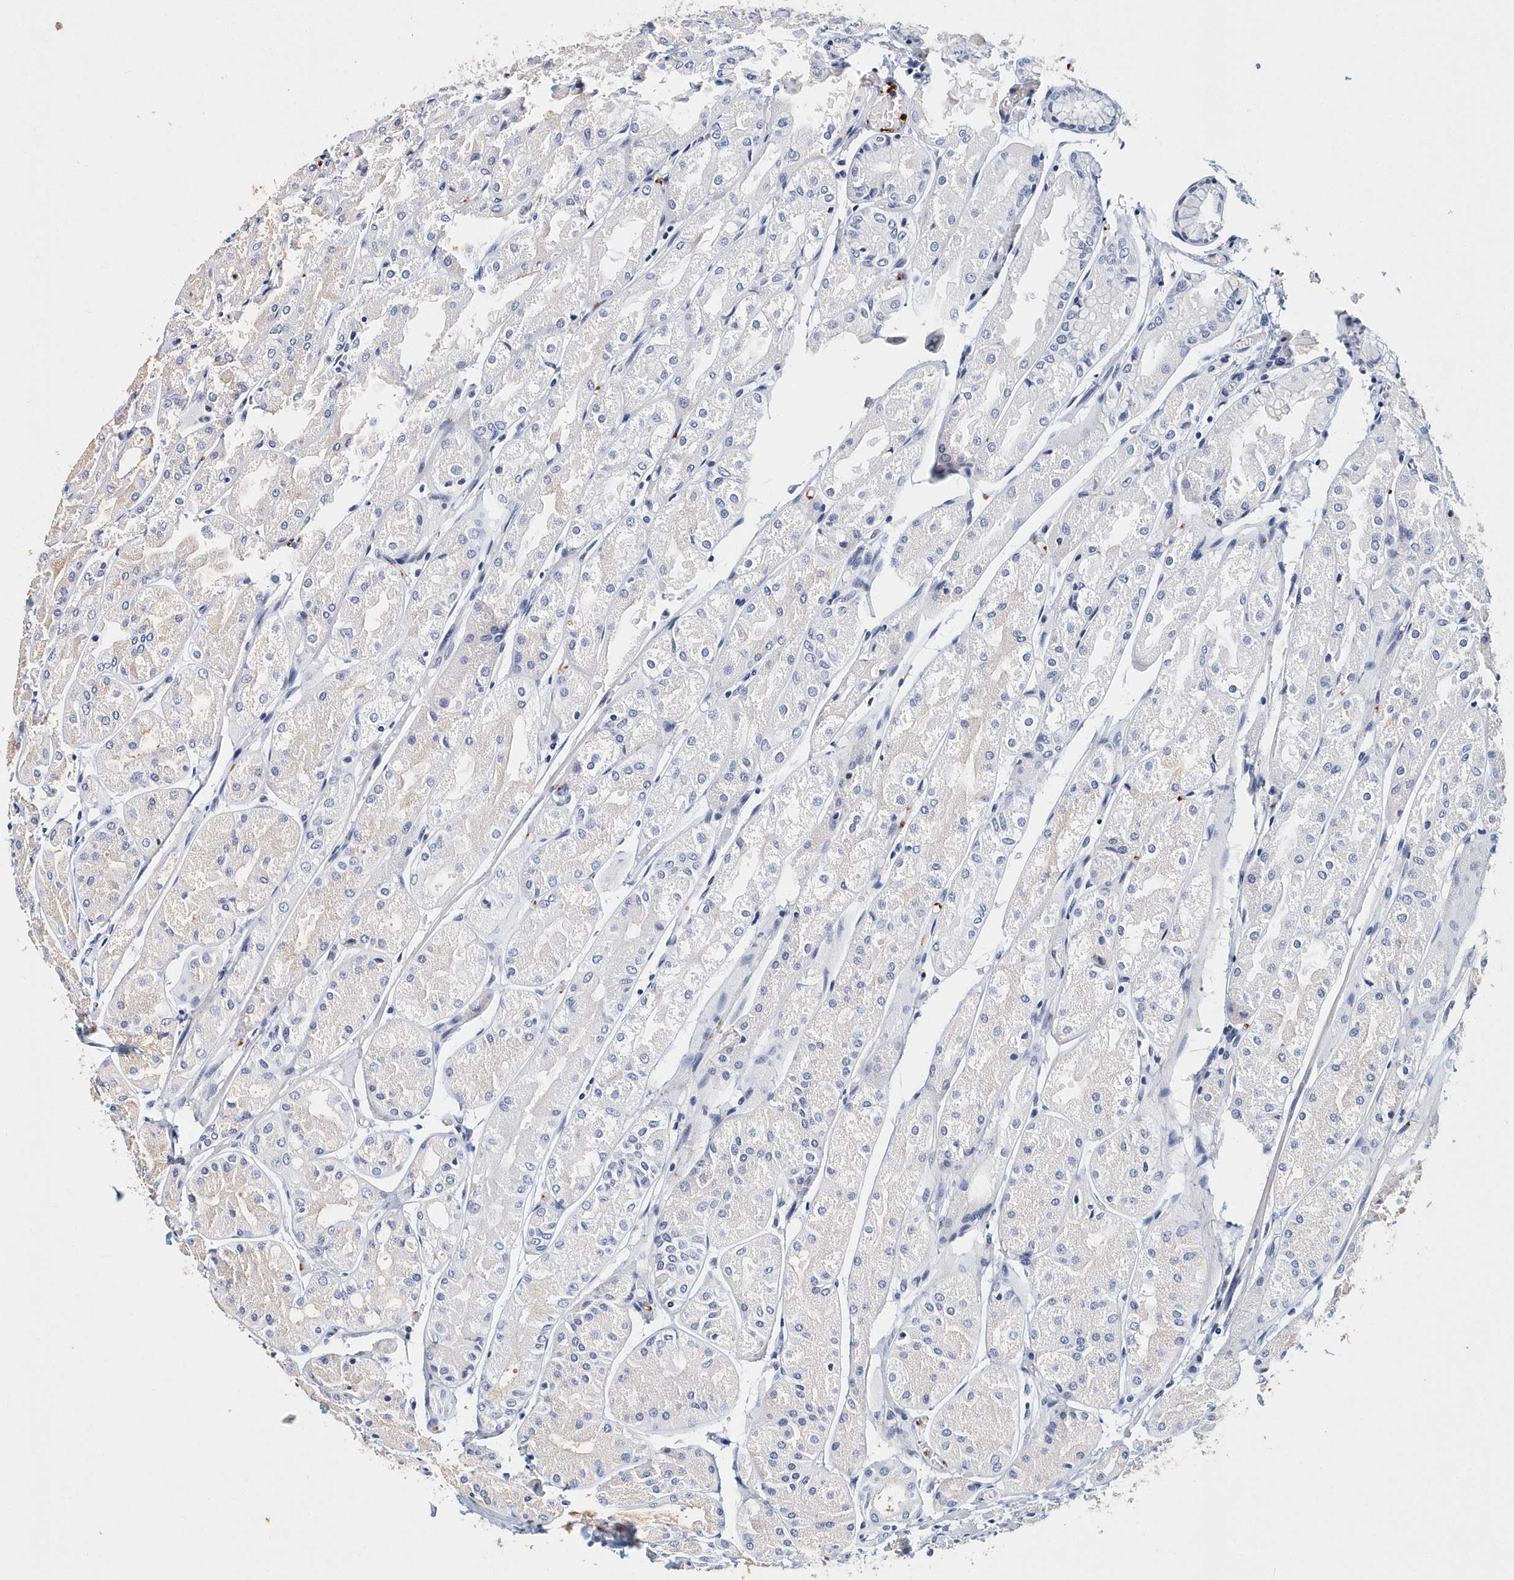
{"staining": {"intensity": "weak", "quantity": "<25%", "location": "cytoplasmic/membranous"}, "tissue": "stomach", "cell_type": "Glandular cells", "image_type": "normal", "snomed": [{"axis": "morphology", "description": "Normal tissue, NOS"}, {"axis": "topography", "description": "Stomach, upper"}], "caption": "Image shows no significant protein expression in glandular cells of normal stomach. (Brightfield microscopy of DAB immunohistochemistry at high magnification).", "gene": "ITGA2B", "patient": {"sex": "male", "age": 72}}